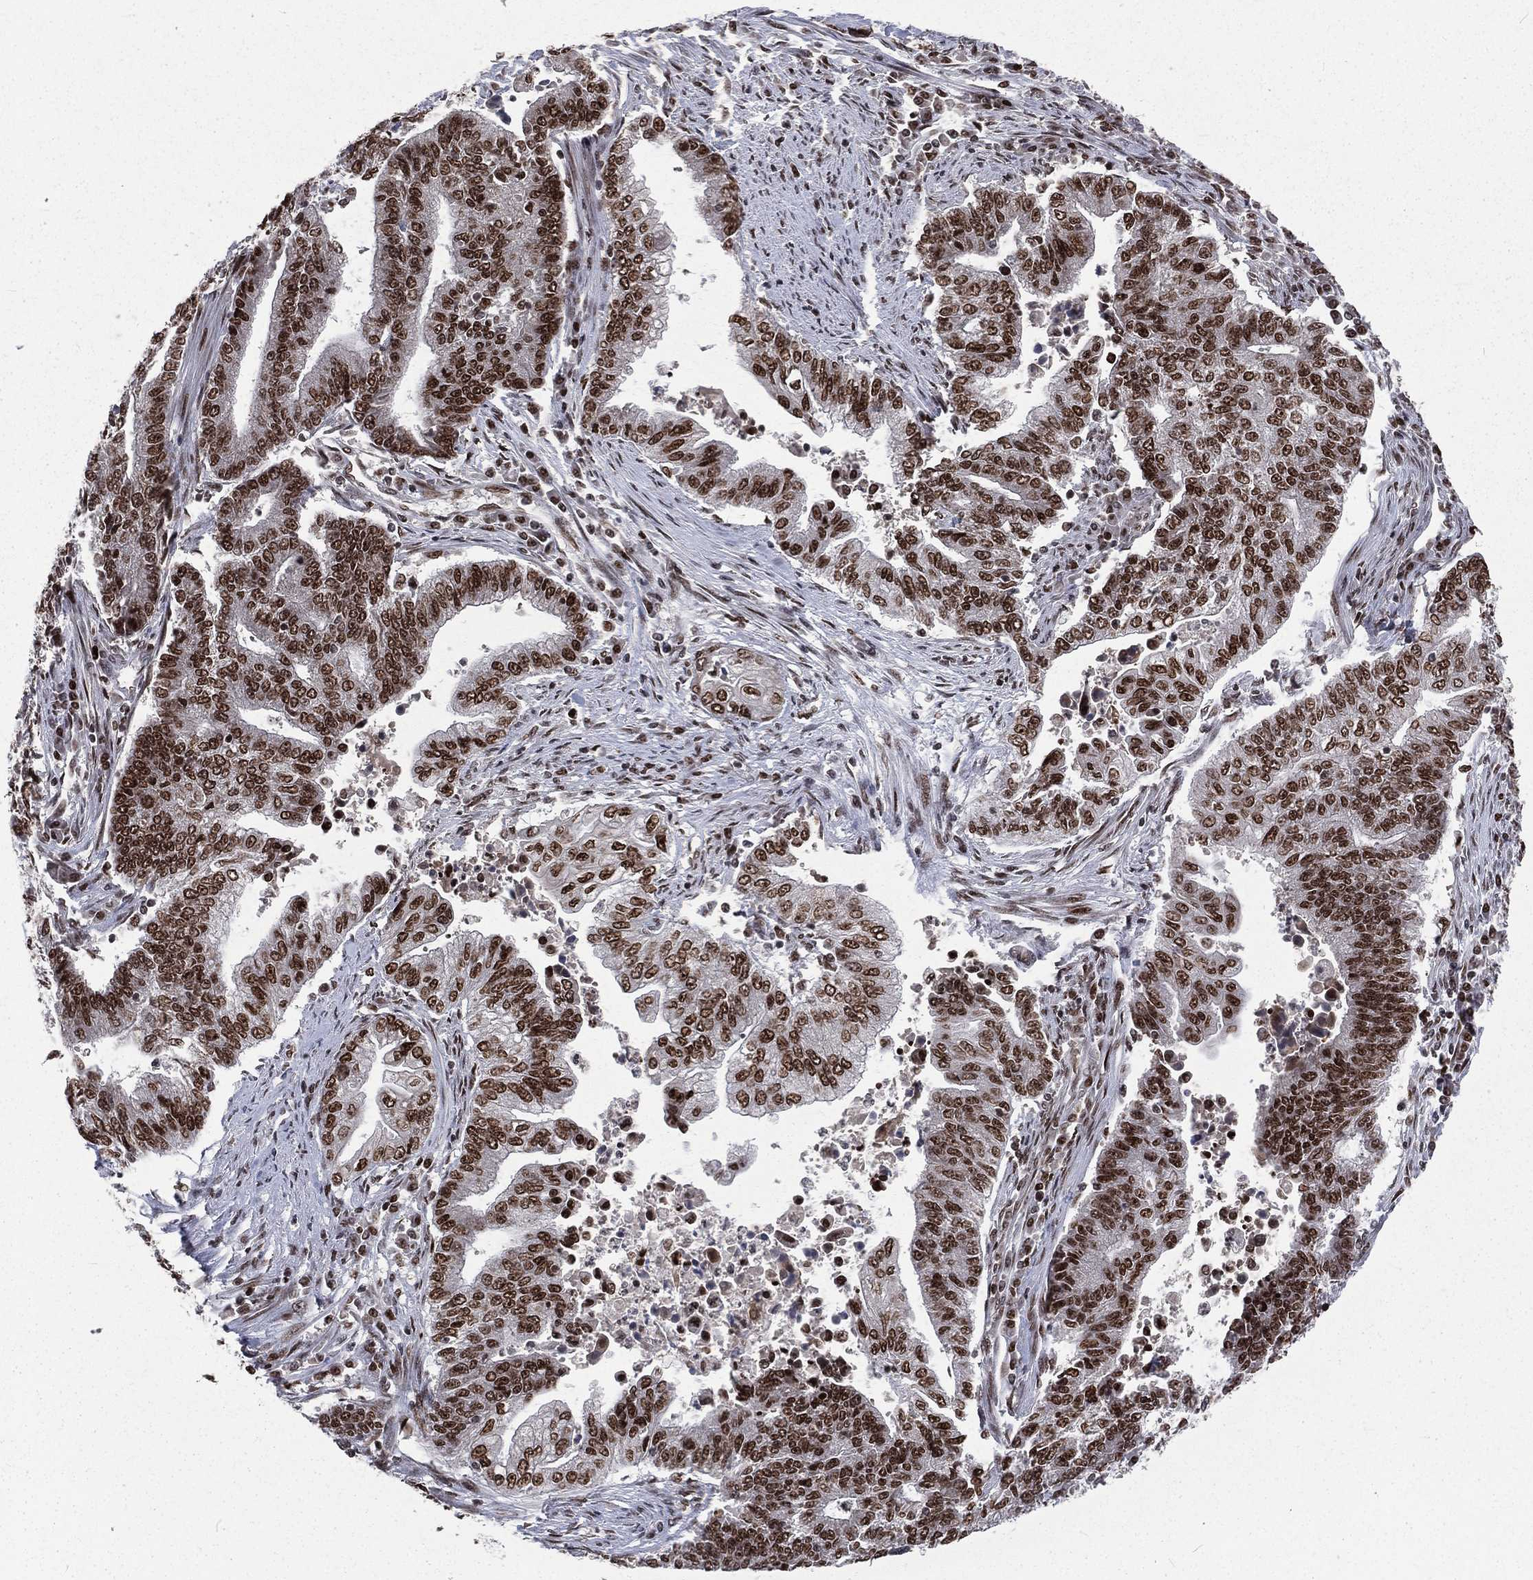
{"staining": {"intensity": "strong", "quantity": ">75%", "location": "nuclear"}, "tissue": "endometrial cancer", "cell_type": "Tumor cells", "image_type": "cancer", "snomed": [{"axis": "morphology", "description": "Adenocarcinoma, NOS"}, {"axis": "topography", "description": "Uterus"}, {"axis": "topography", "description": "Endometrium"}], "caption": "The histopathology image shows immunohistochemical staining of endometrial cancer (adenocarcinoma). There is strong nuclear staining is identified in approximately >75% of tumor cells.", "gene": "POLB", "patient": {"sex": "female", "age": 54}}